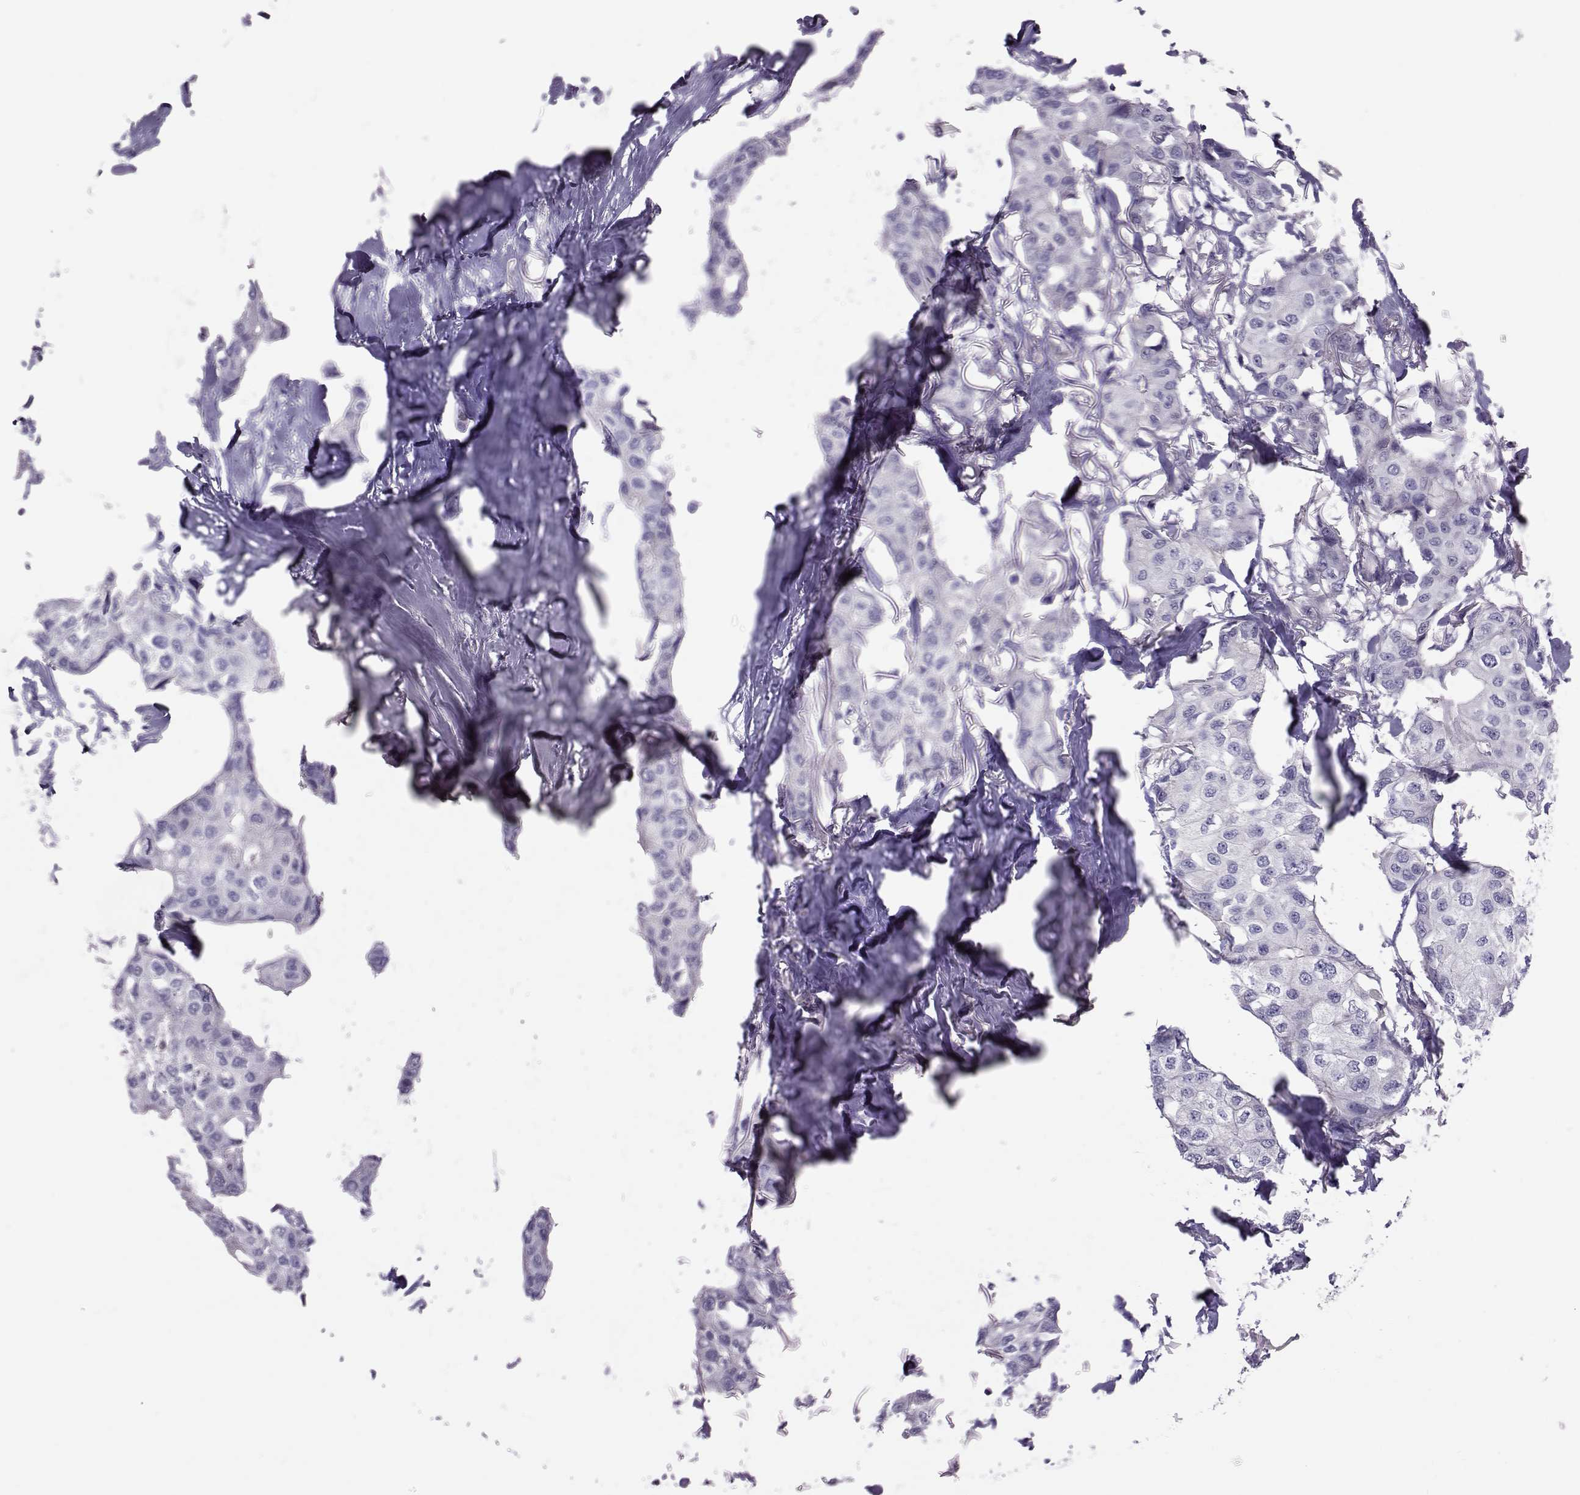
{"staining": {"intensity": "negative", "quantity": "none", "location": "none"}, "tissue": "breast cancer", "cell_type": "Tumor cells", "image_type": "cancer", "snomed": [{"axis": "morphology", "description": "Duct carcinoma"}, {"axis": "topography", "description": "Breast"}], "caption": "IHC micrograph of neoplastic tissue: human intraductal carcinoma (breast) stained with DAB reveals no significant protein staining in tumor cells.", "gene": "DNAAF1", "patient": {"sex": "female", "age": 80}}